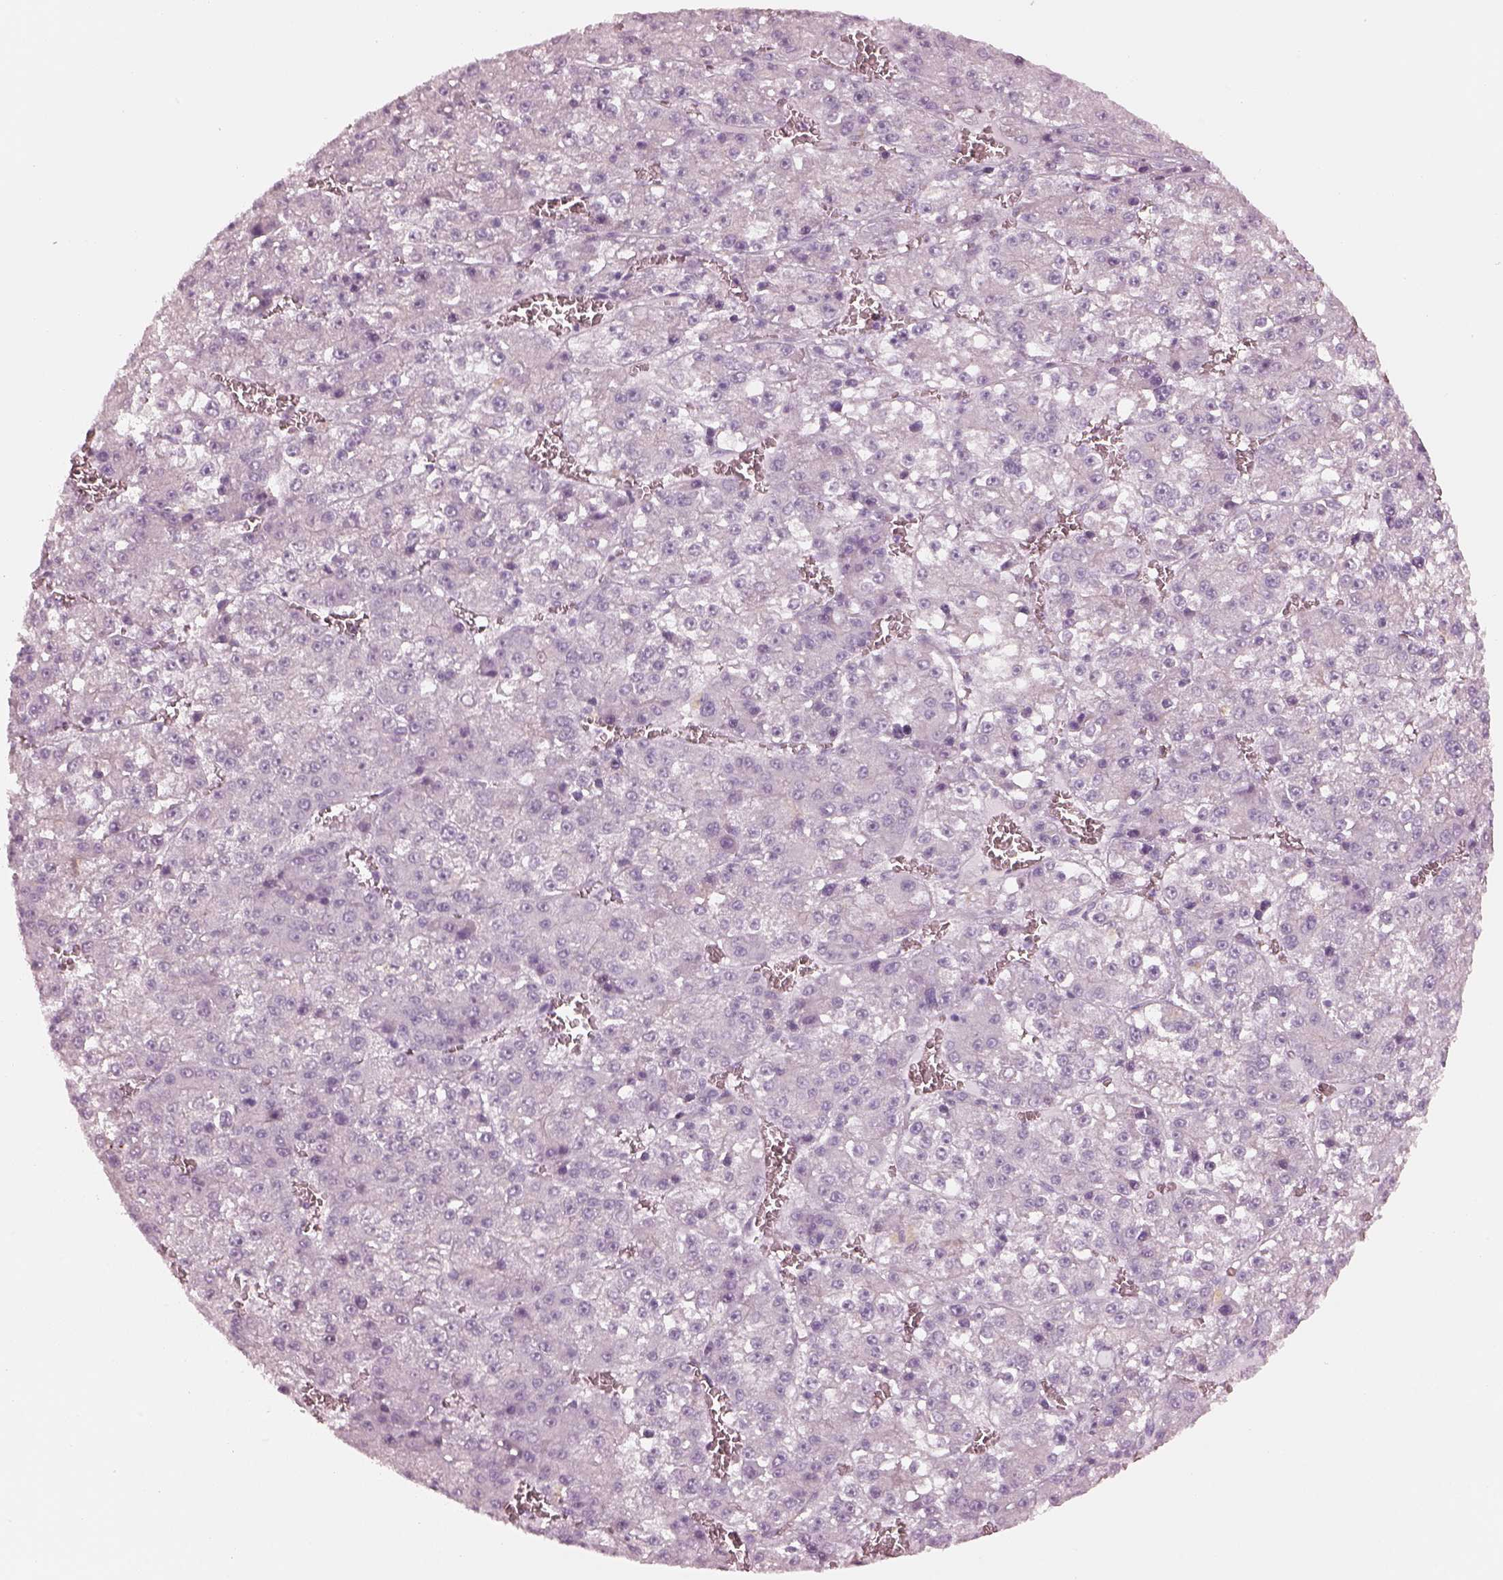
{"staining": {"intensity": "negative", "quantity": "none", "location": "none"}, "tissue": "liver cancer", "cell_type": "Tumor cells", "image_type": "cancer", "snomed": [{"axis": "morphology", "description": "Carcinoma, Hepatocellular, NOS"}, {"axis": "topography", "description": "Liver"}], "caption": "DAB (3,3'-diaminobenzidine) immunohistochemical staining of human liver cancer reveals no significant positivity in tumor cells.", "gene": "RSPH9", "patient": {"sex": "female", "age": 73}}